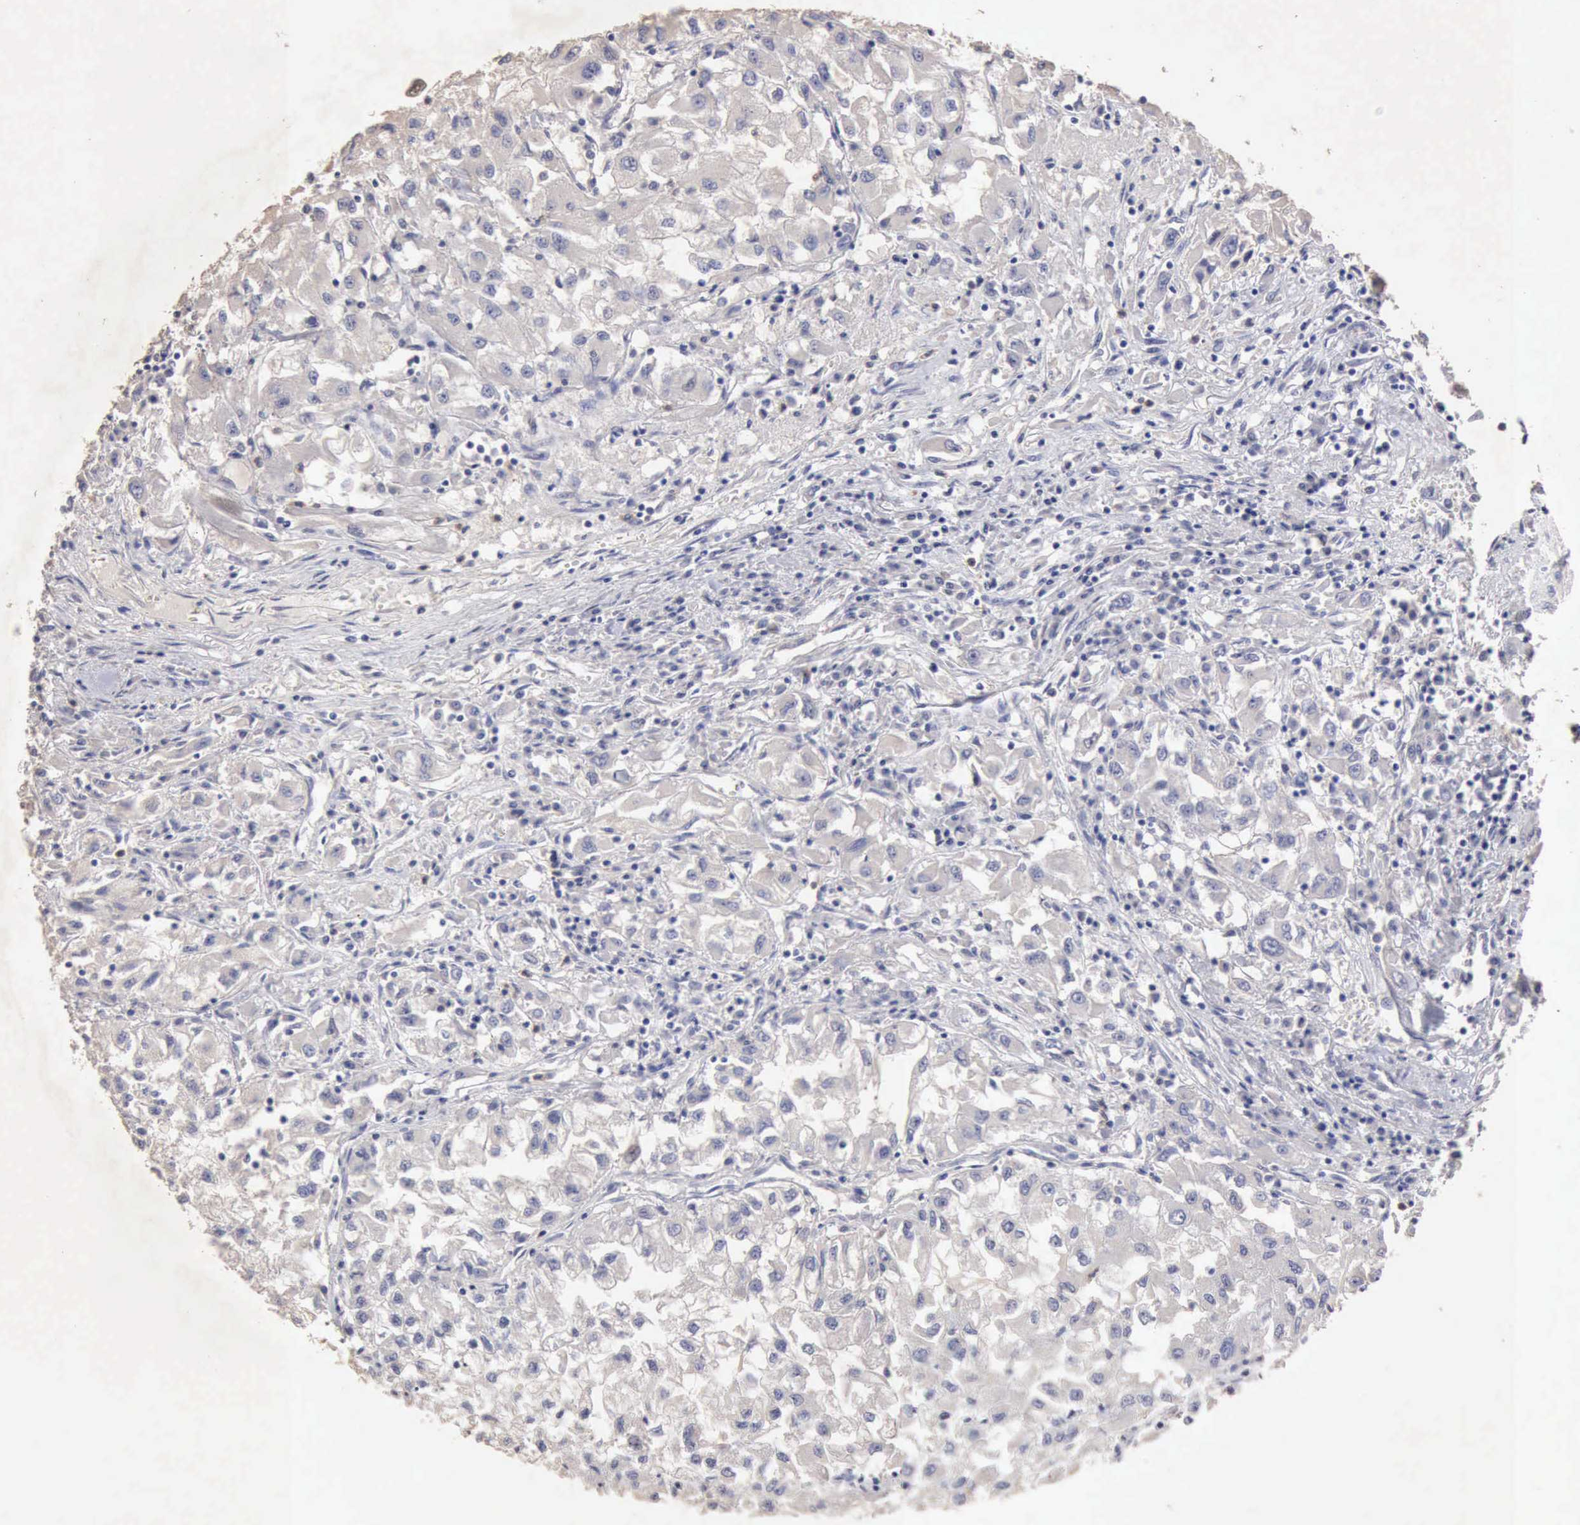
{"staining": {"intensity": "negative", "quantity": "none", "location": "none"}, "tissue": "renal cancer", "cell_type": "Tumor cells", "image_type": "cancer", "snomed": [{"axis": "morphology", "description": "Adenocarcinoma, NOS"}, {"axis": "topography", "description": "Kidney"}], "caption": "An image of human adenocarcinoma (renal) is negative for staining in tumor cells.", "gene": "KRT6B", "patient": {"sex": "male", "age": 59}}